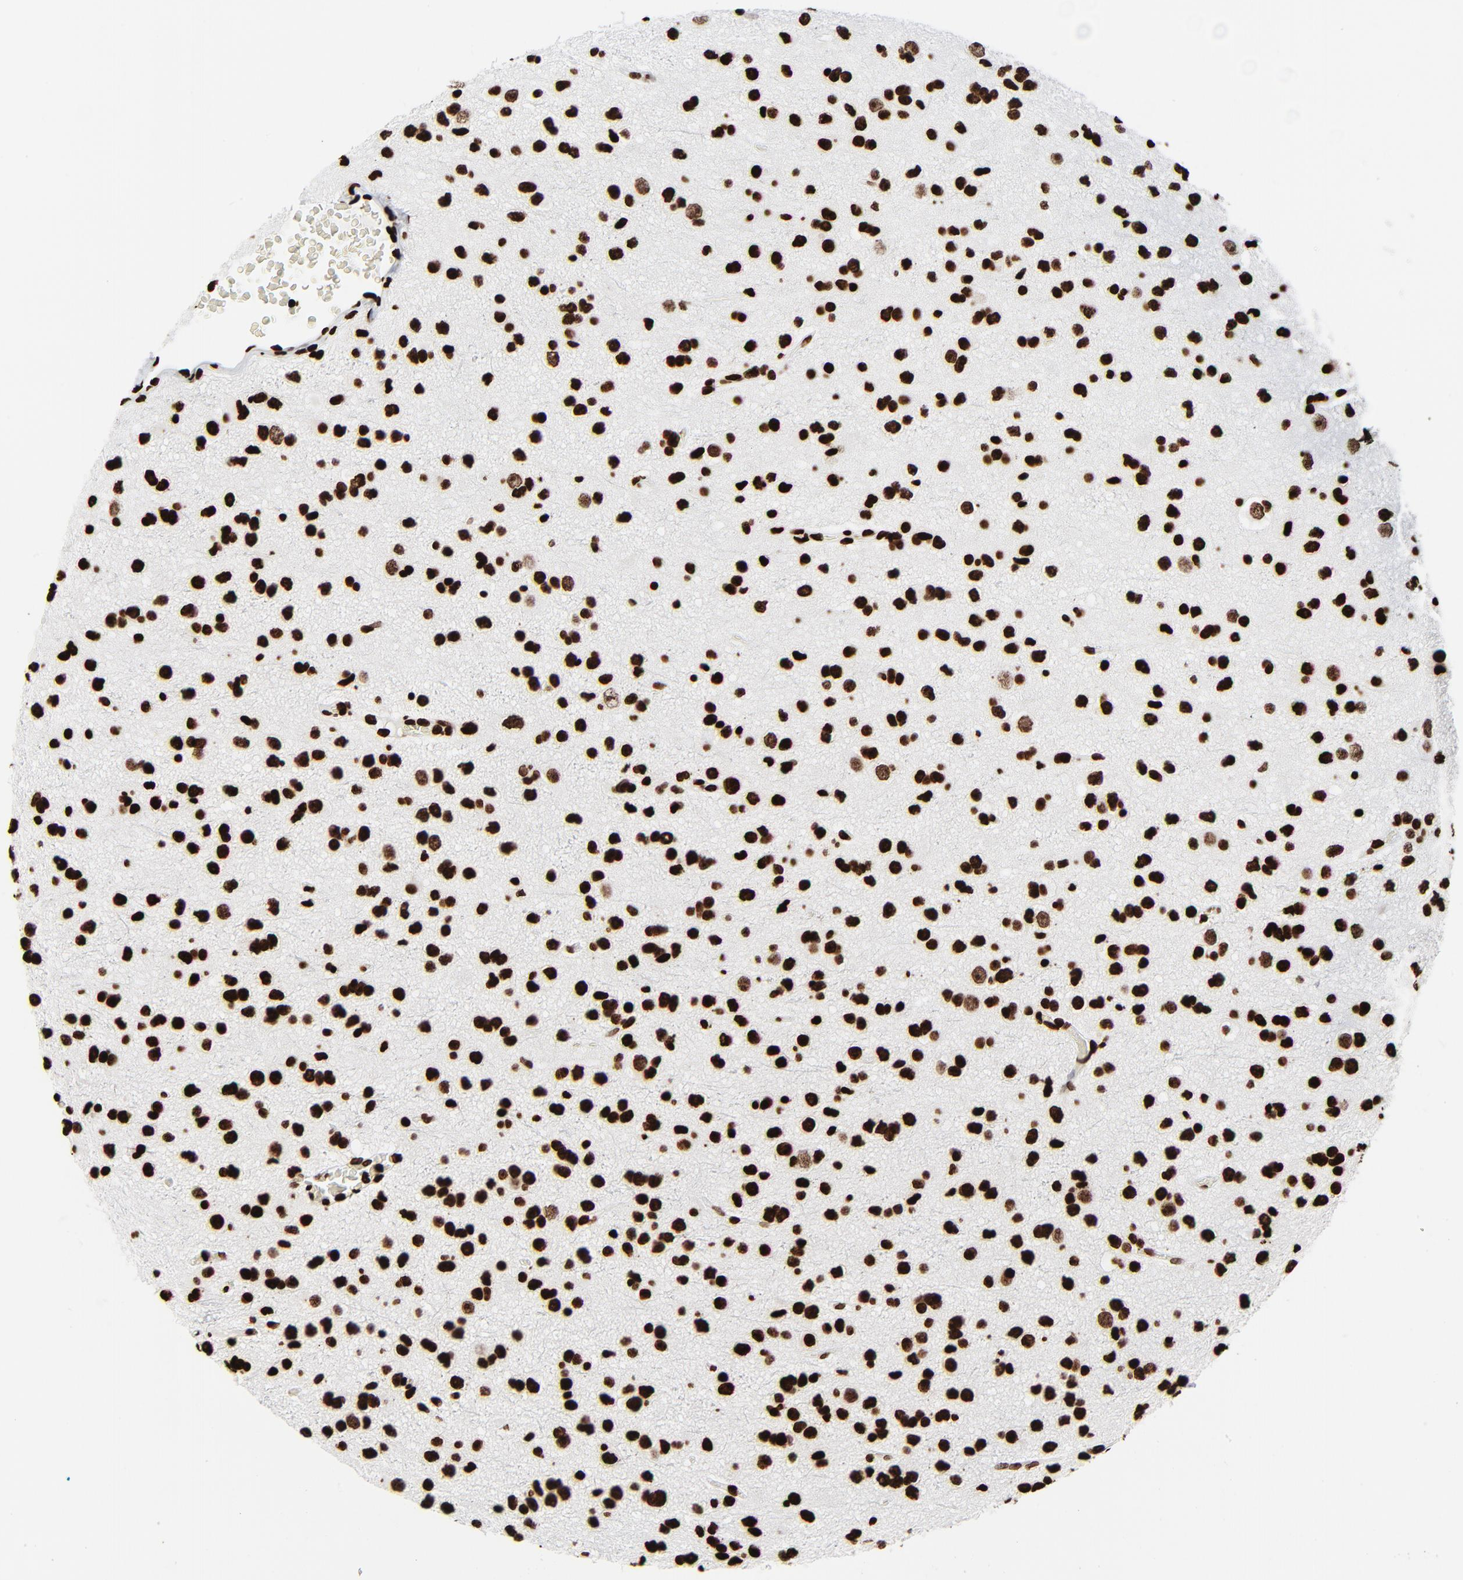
{"staining": {"intensity": "strong", "quantity": ">75%", "location": "nuclear"}, "tissue": "glioma", "cell_type": "Tumor cells", "image_type": "cancer", "snomed": [{"axis": "morphology", "description": "Glioma, malignant, Low grade"}, {"axis": "topography", "description": "Brain"}], "caption": "Glioma stained for a protein shows strong nuclear positivity in tumor cells.", "gene": "H3-4", "patient": {"sex": "male", "age": 42}}